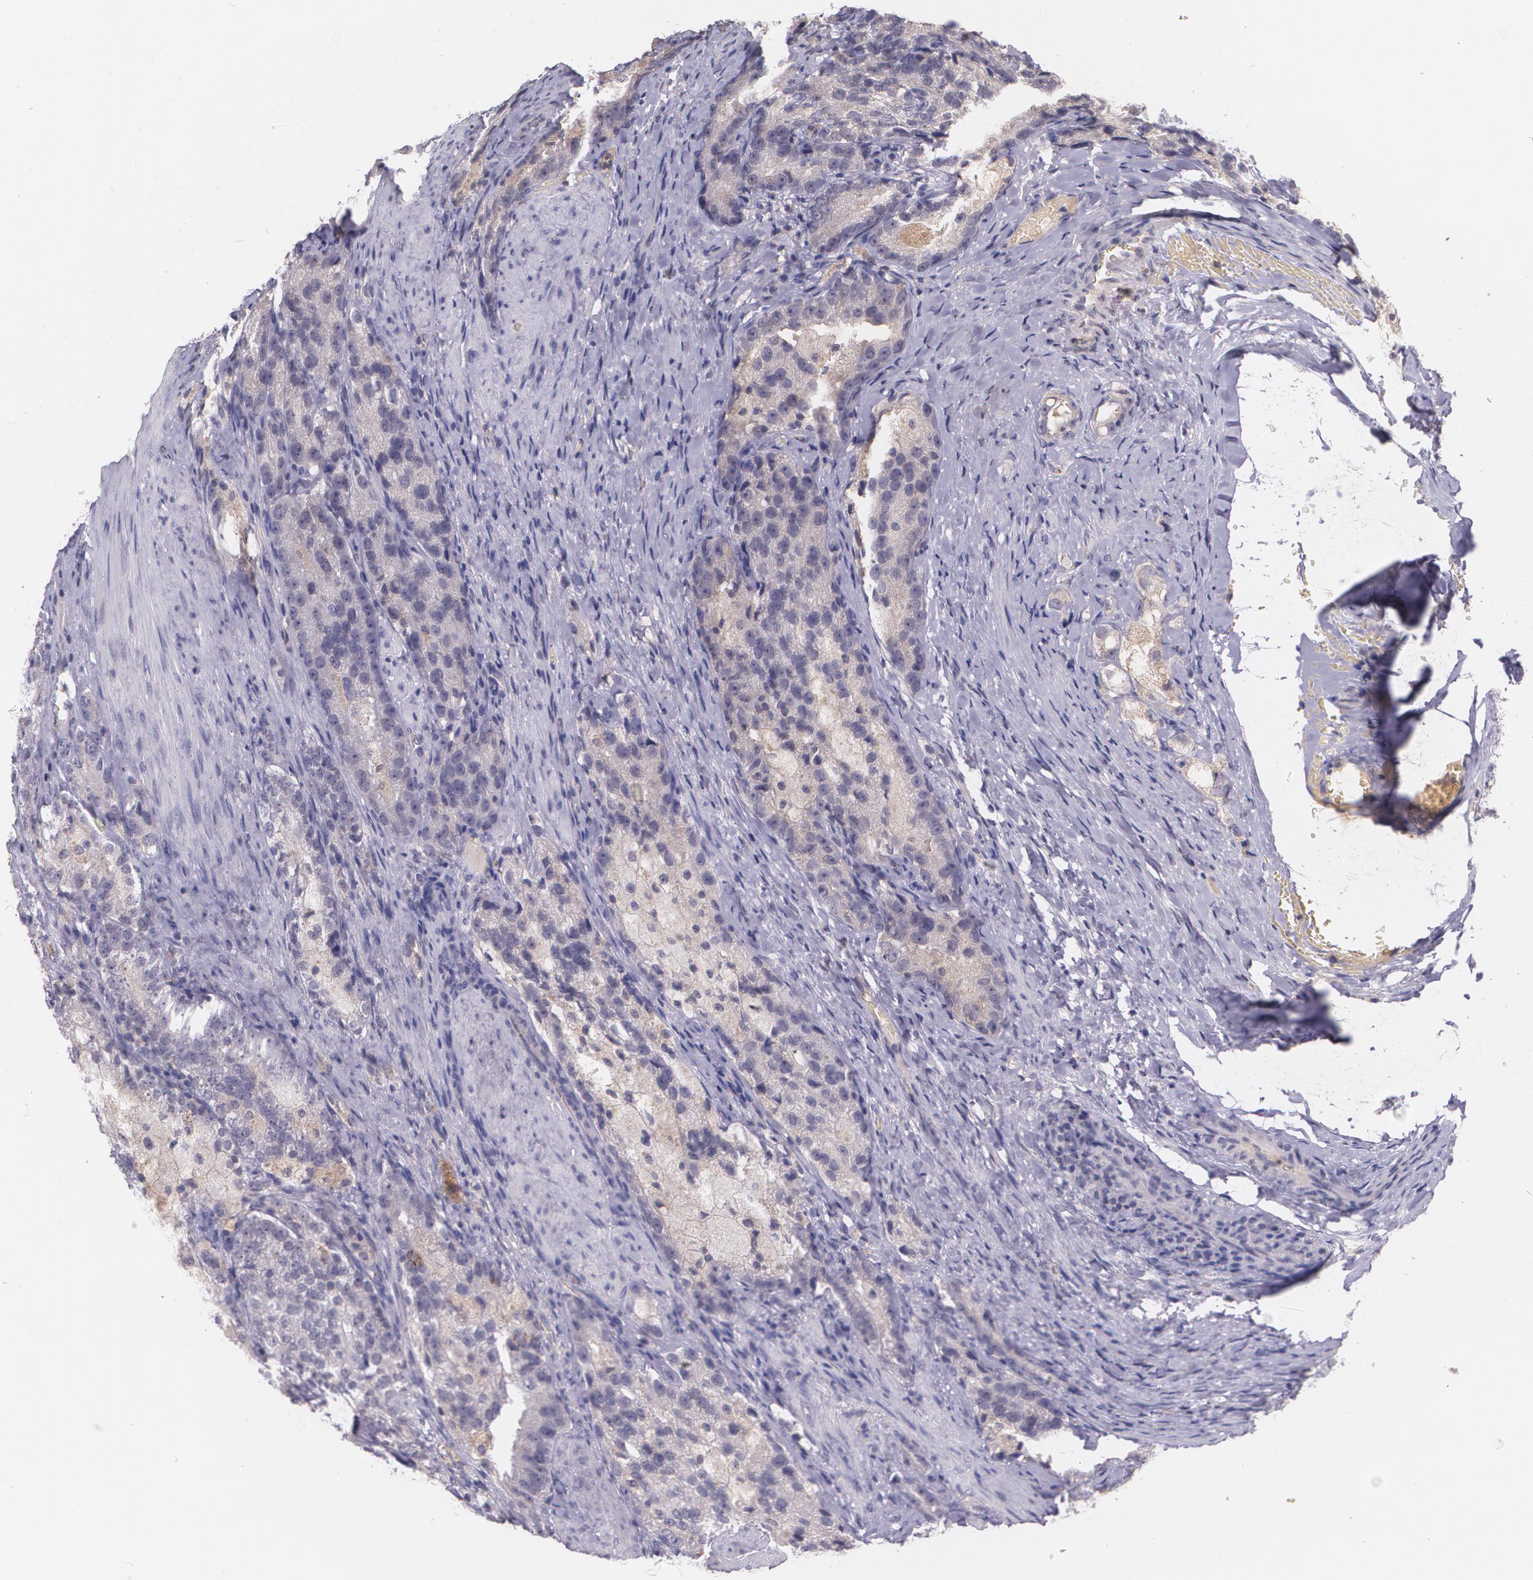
{"staining": {"intensity": "weak", "quantity": ">75%", "location": "cytoplasmic/membranous"}, "tissue": "prostate cancer", "cell_type": "Tumor cells", "image_type": "cancer", "snomed": [{"axis": "morphology", "description": "Adenocarcinoma, High grade"}, {"axis": "topography", "description": "Prostate"}], "caption": "Immunohistochemical staining of human prostate cancer (high-grade adenocarcinoma) exhibits low levels of weak cytoplasmic/membranous protein positivity in approximately >75% of tumor cells. Immunohistochemistry (ihc) stains the protein of interest in brown and the nuclei are stained blue.", "gene": "TM4SF1", "patient": {"sex": "male", "age": 63}}